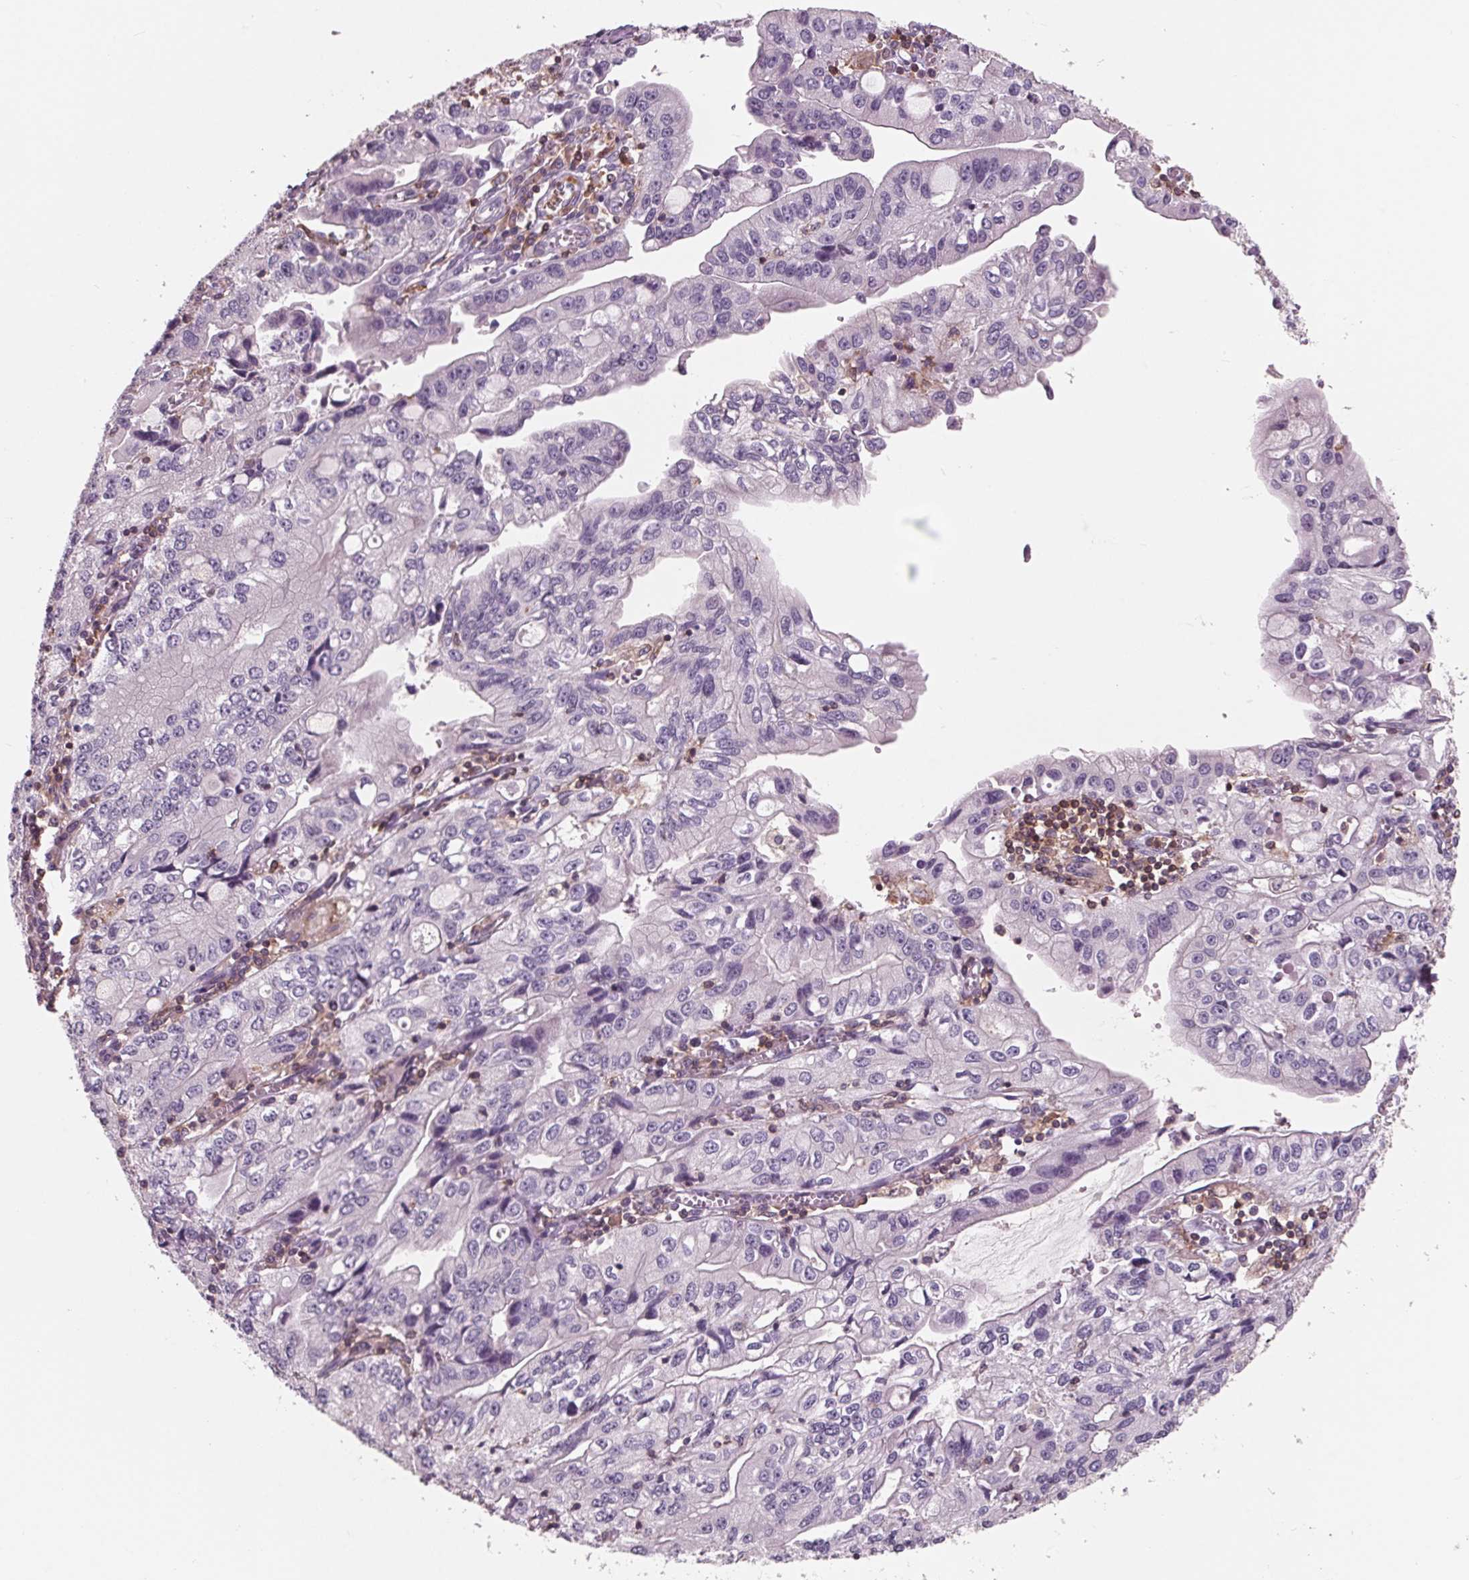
{"staining": {"intensity": "negative", "quantity": "none", "location": "none"}, "tissue": "stomach cancer", "cell_type": "Tumor cells", "image_type": "cancer", "snomed": [{"axis": "morphology", "description": "Adenocarcinoma, NOS"}, {"axis": "topography", "description": "Stomach, lower"}], "caption": "This is an immunohistochemistry (IHC) micrograph of human stomach cancer. There is no positivity in tumor cells.", "gene": "ARHGAP25", "patient": {"sex": "female", "age": 72}}